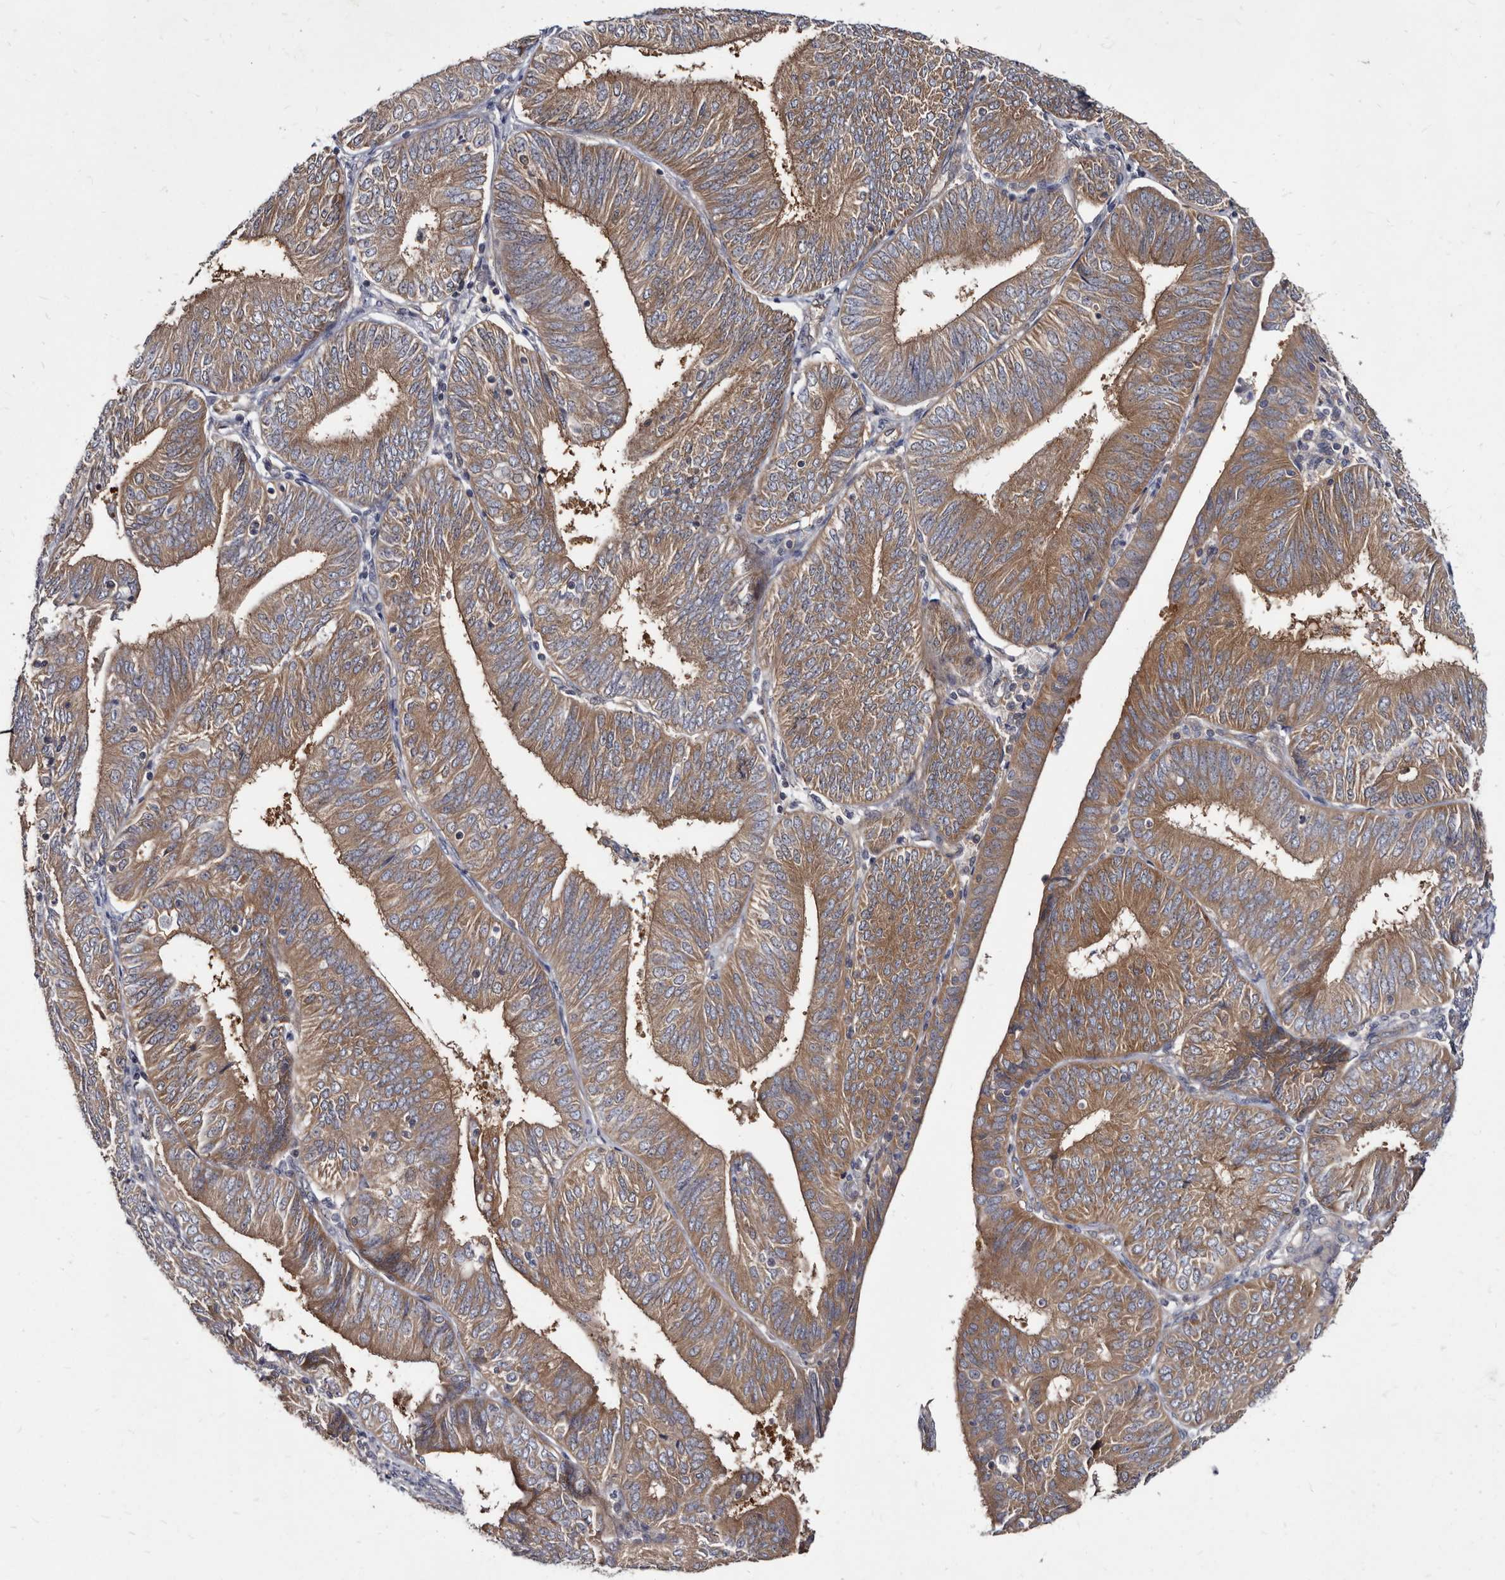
{"staining": {"intensity": "moderate", "quantity": ">75%", "location": "cytoplasmic/membranous"}, "tissue": "endometrial cancer", "cell_type": "Tumor cells", "image_type": "cancer", "snomed": [{"axis": "morphology", "description": "Adenocarcinoma, NOS"}, {"axis": "topography", "description": "Endometrium"}], "caption": "Immunohistochemical staining of endometrial adenocarcinoma demonstrates medium levels of moderate cytoplasmic/membranous protein staining in about >75% of tumor cells.", "gene": "ABCF2", "patient": {"sex": "female", "age": 58}}